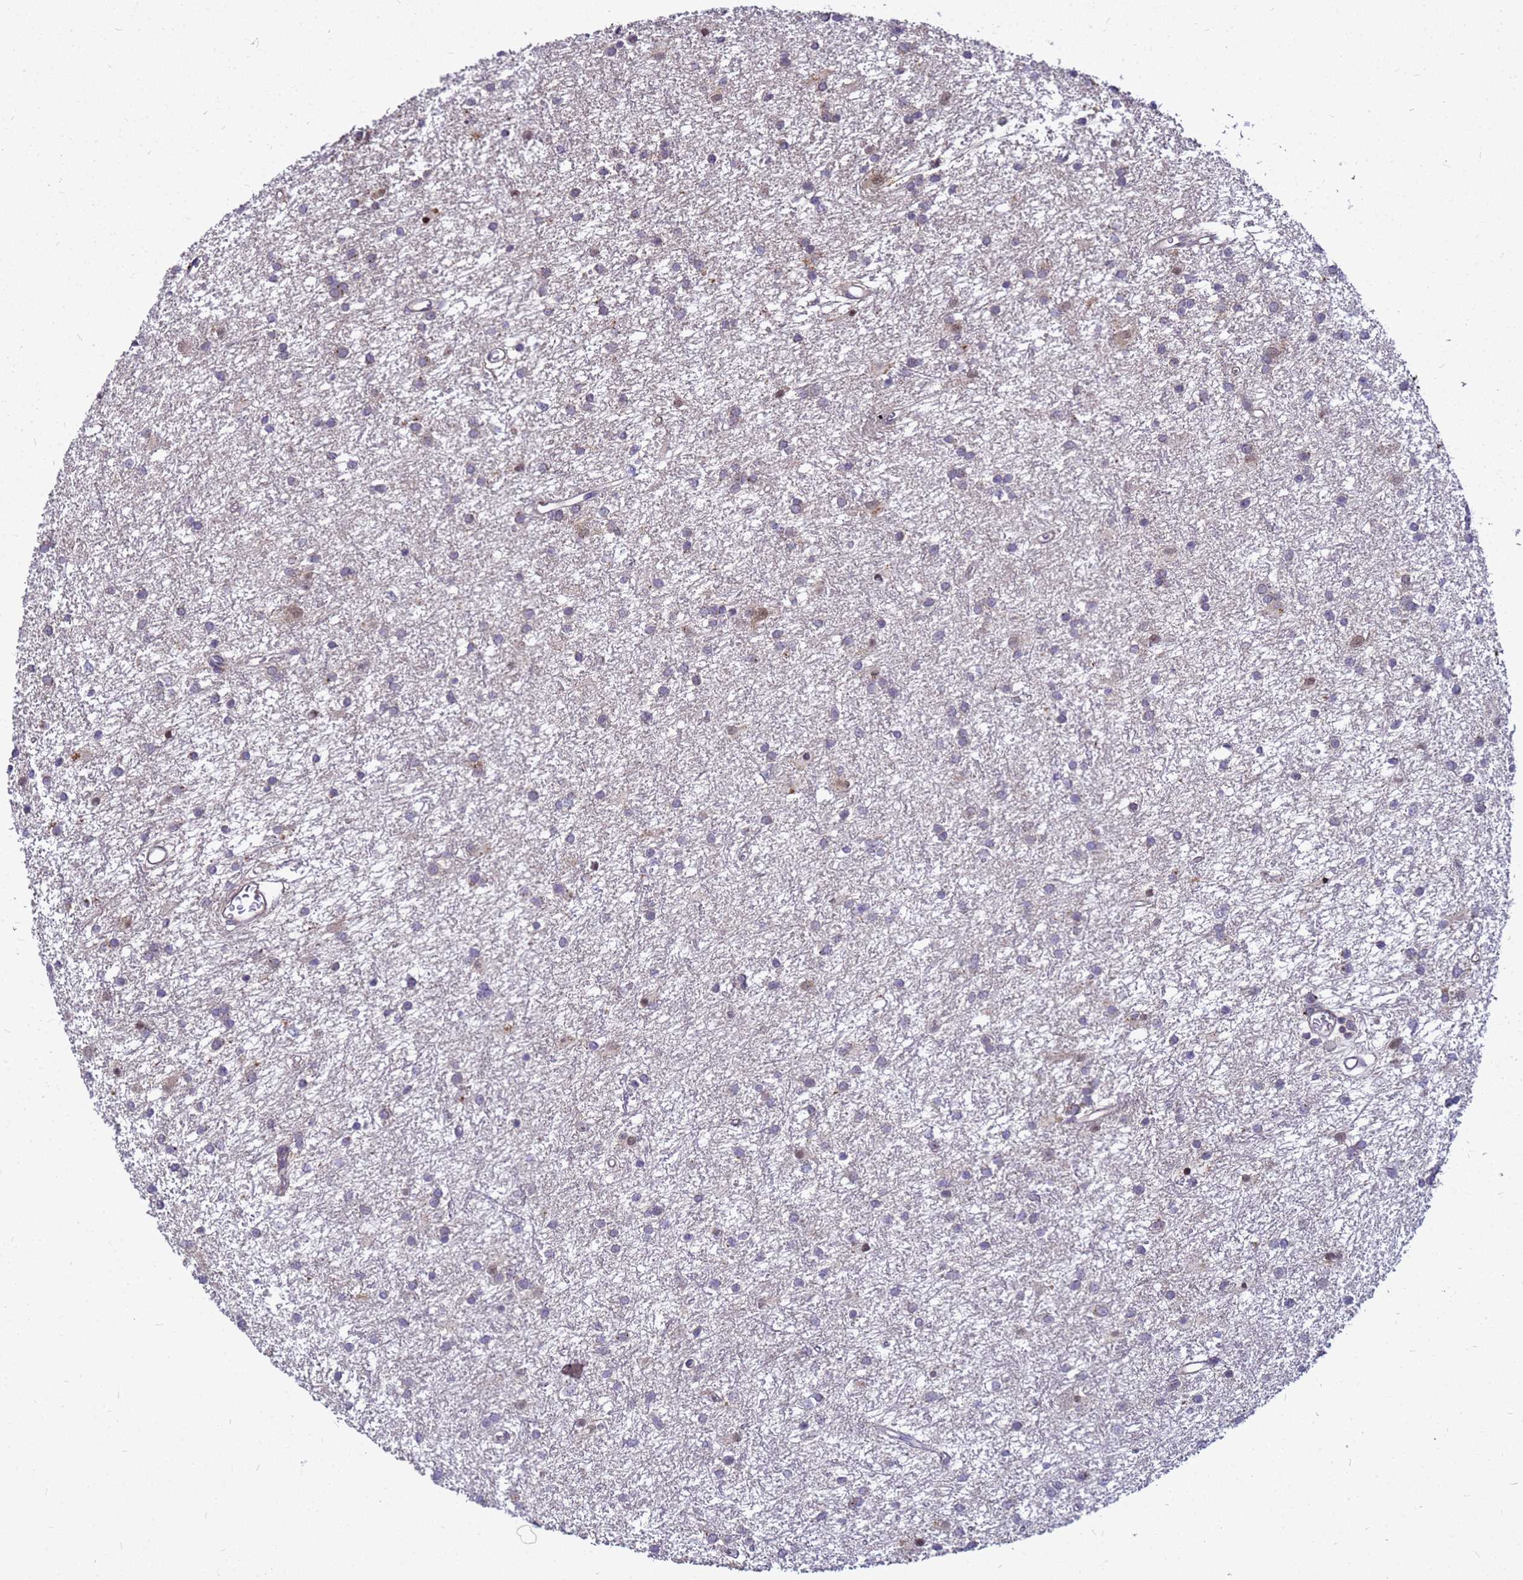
{"staining": {"intensity": "negative", "quantity": "none", "location": "none"}, "tissue": "glioma", "cell_type": "Tumor cells", "image_type": "cancer", "snomed": [{"axis": "morphology", "description": "Glioma, malignant, High grade"}, {"axis": "topography", "description": "Brain"}], "caption": "Immunohistochemistry micrograph of glioma stained for a protein (brown), which shows no positivity in tumor cells.", "gene": "SAT1", "patient": {"sex": "female", "age": 50}}